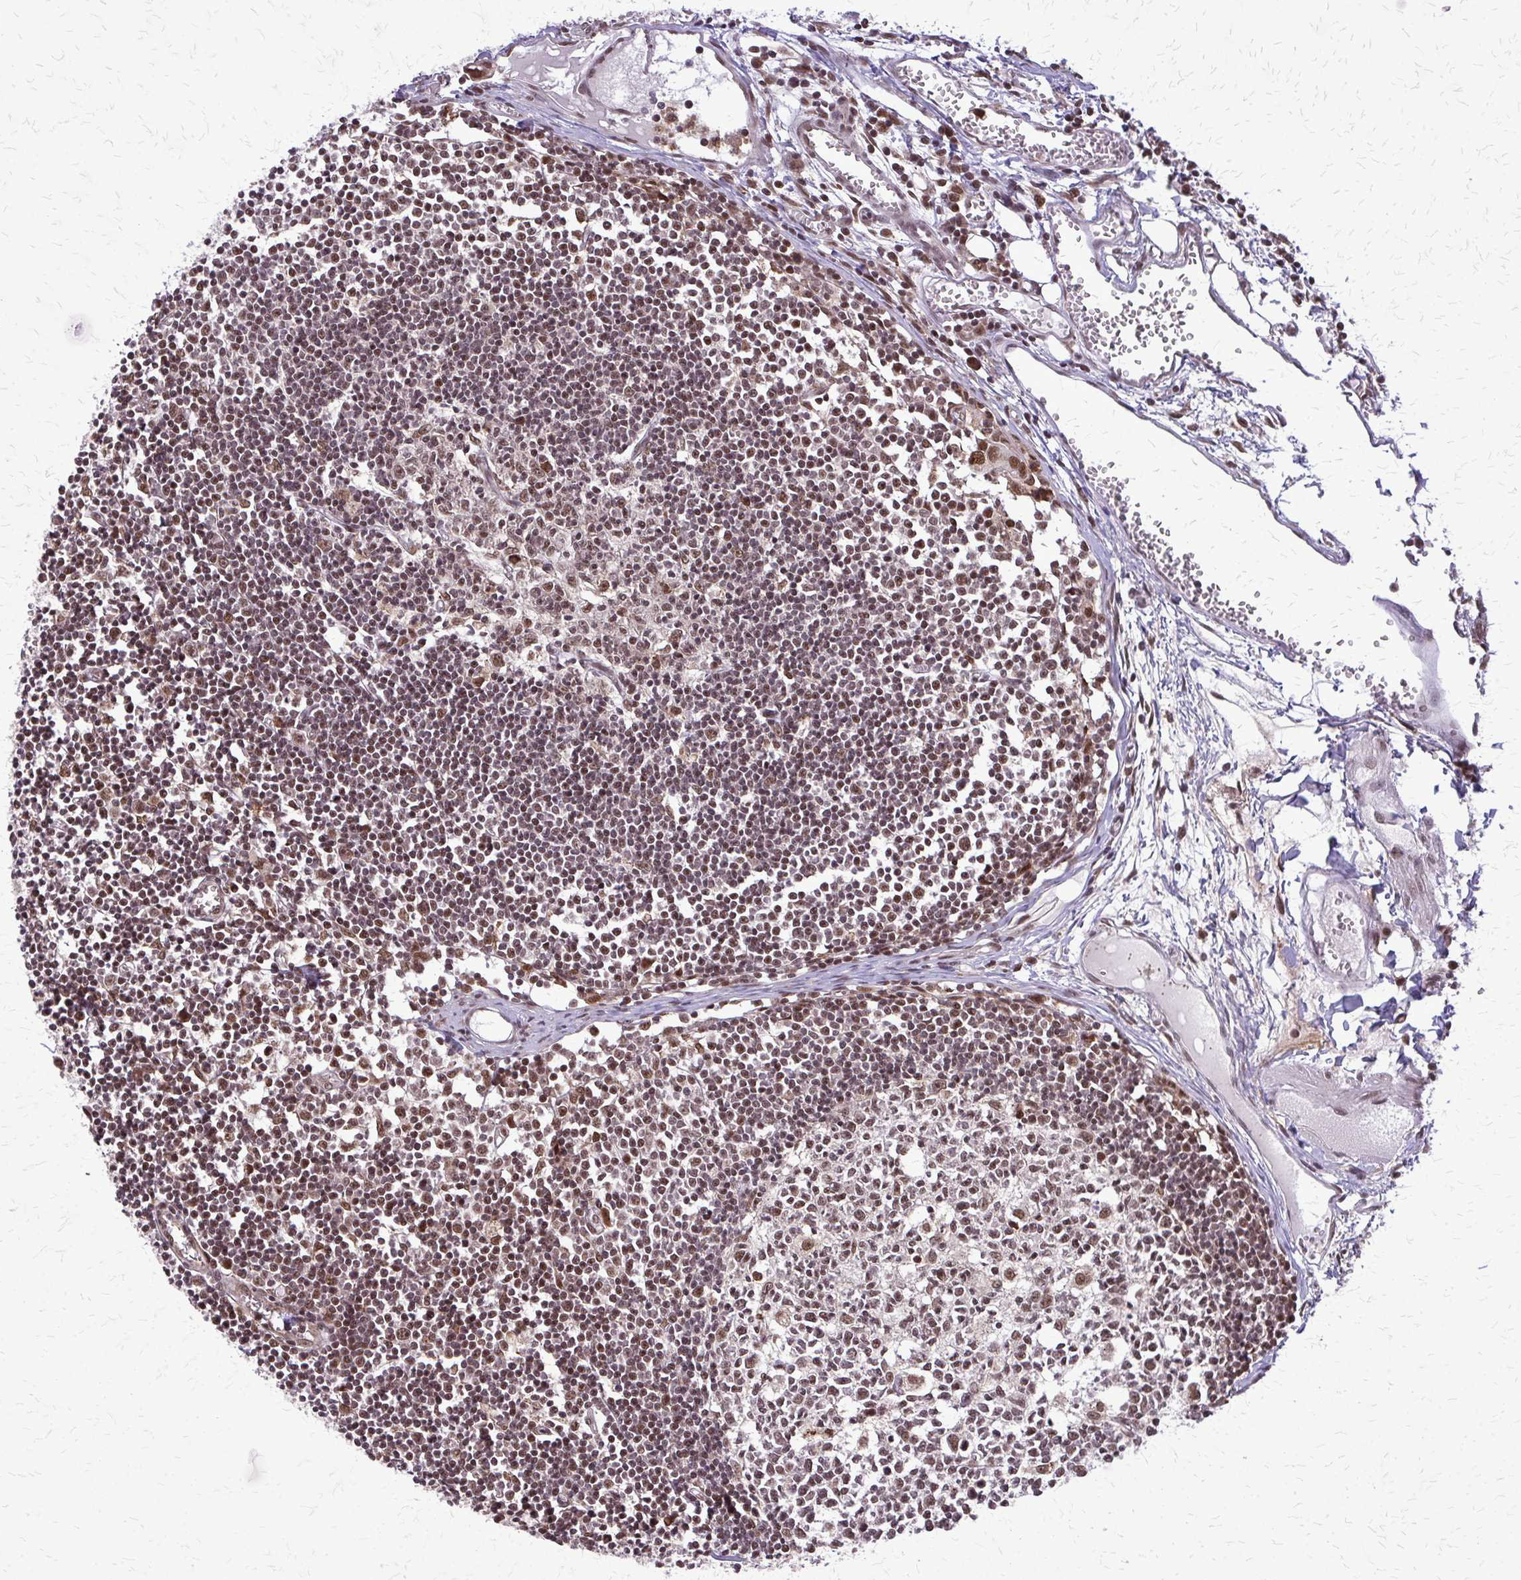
{"staining": {"intensity": "moderate", "quantity": "25%-75%", "location": "nuclear"}, "tissue": "lymph node", "cell_type": "Germinal center cells", "image_type": "normal", "snomed": [{"axis": "morphology", "description": "Normal tissue, NOS"}, {"axis": "topography", "description": "Lymph node"}], "caption": "Immunohistochemistry (IHC) image of normal lymph node: human lymph node stained using immunohistochemistry (IHC) displays medium levels of moderate protein expression localized specifically in the nuclear of germinal center cells, appearing as a nuclear brown color.", "gene": "HDAC3", "patient": {"sex": "female", "age": 11}}